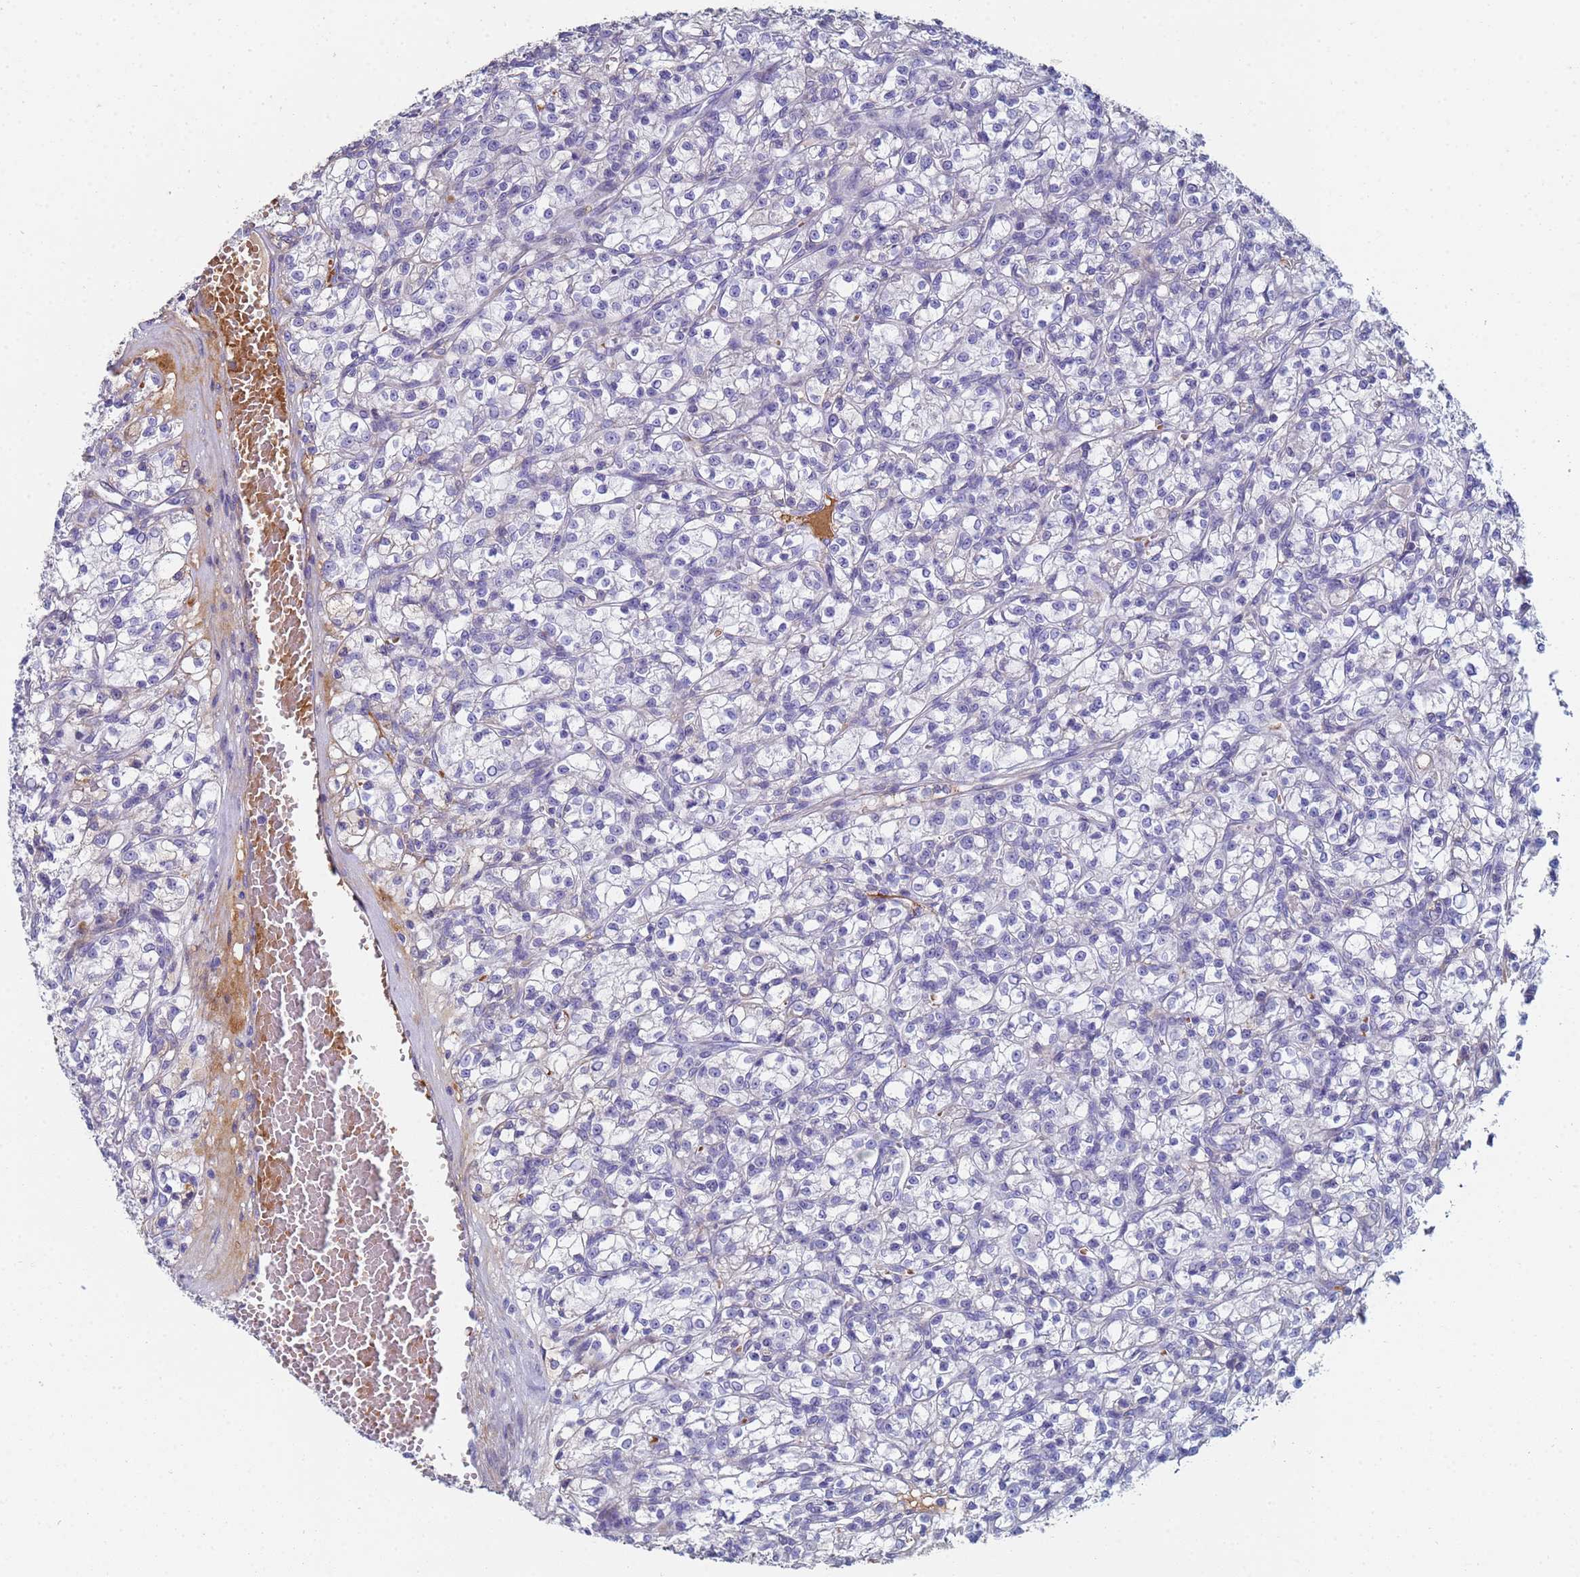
{"staining": {"intensity": "negative", "quantity": "none", "location": "none"}, "tissue": "renal cancer", "cell_type": "Tumor cells", "image_type": "cancer", "snomed": [{"axis": "morphology", "description": "Adenocarcinoma, NOS"}, {"axis": "topography", "description": "Kidney"}], "caption": "The image demonstrates no significant staining in tumor cells of renal cancer.", "gene": "ABCA8", "patient": {"sex": "female", "age": 59}}